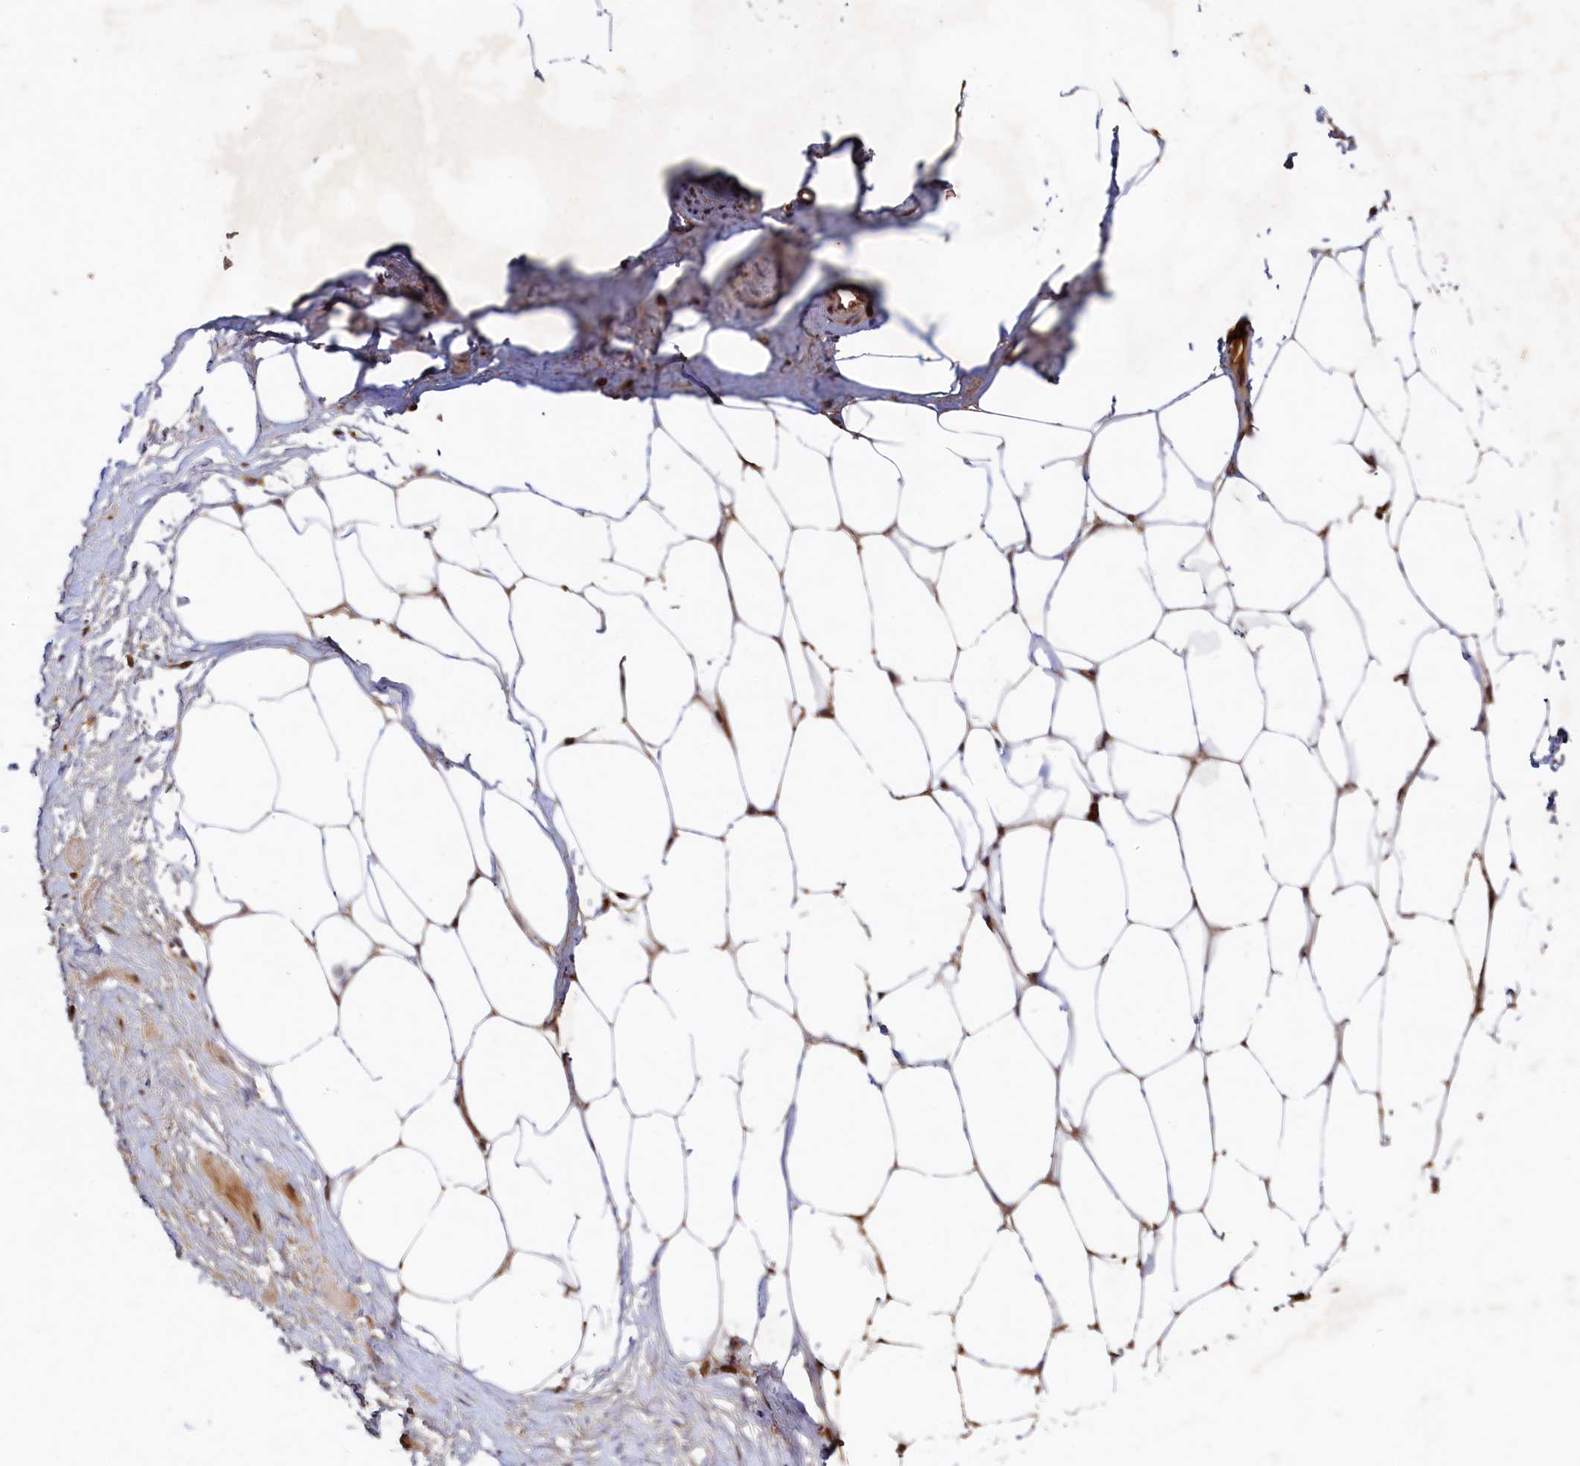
{"staining": {"intensity": "strong", "quantity": ">75%", "location": "nuclear"}, "tissue": "adipose tissue", "cell_type": "Adipocytes", "image_type": "normal", "snomed": [{"axis": "morphology", "description": "Normal tissue, NOS"}, {"axis": "morphology", "description": "Adenocarcinoma, Low grade"}, {"axis": "topography", "description": "Prostate"}, {"axis": "topography", "description": "Peripheral nerve tissue"}], "caption": "Immunohistochemical staining of normal adipose tissue demonstrates >75% levels of strong nuclear protein expression in about >75% of adipocytes.", "gene": "TRAPPC4", "patient": {"sex": "male", "age": 63}}